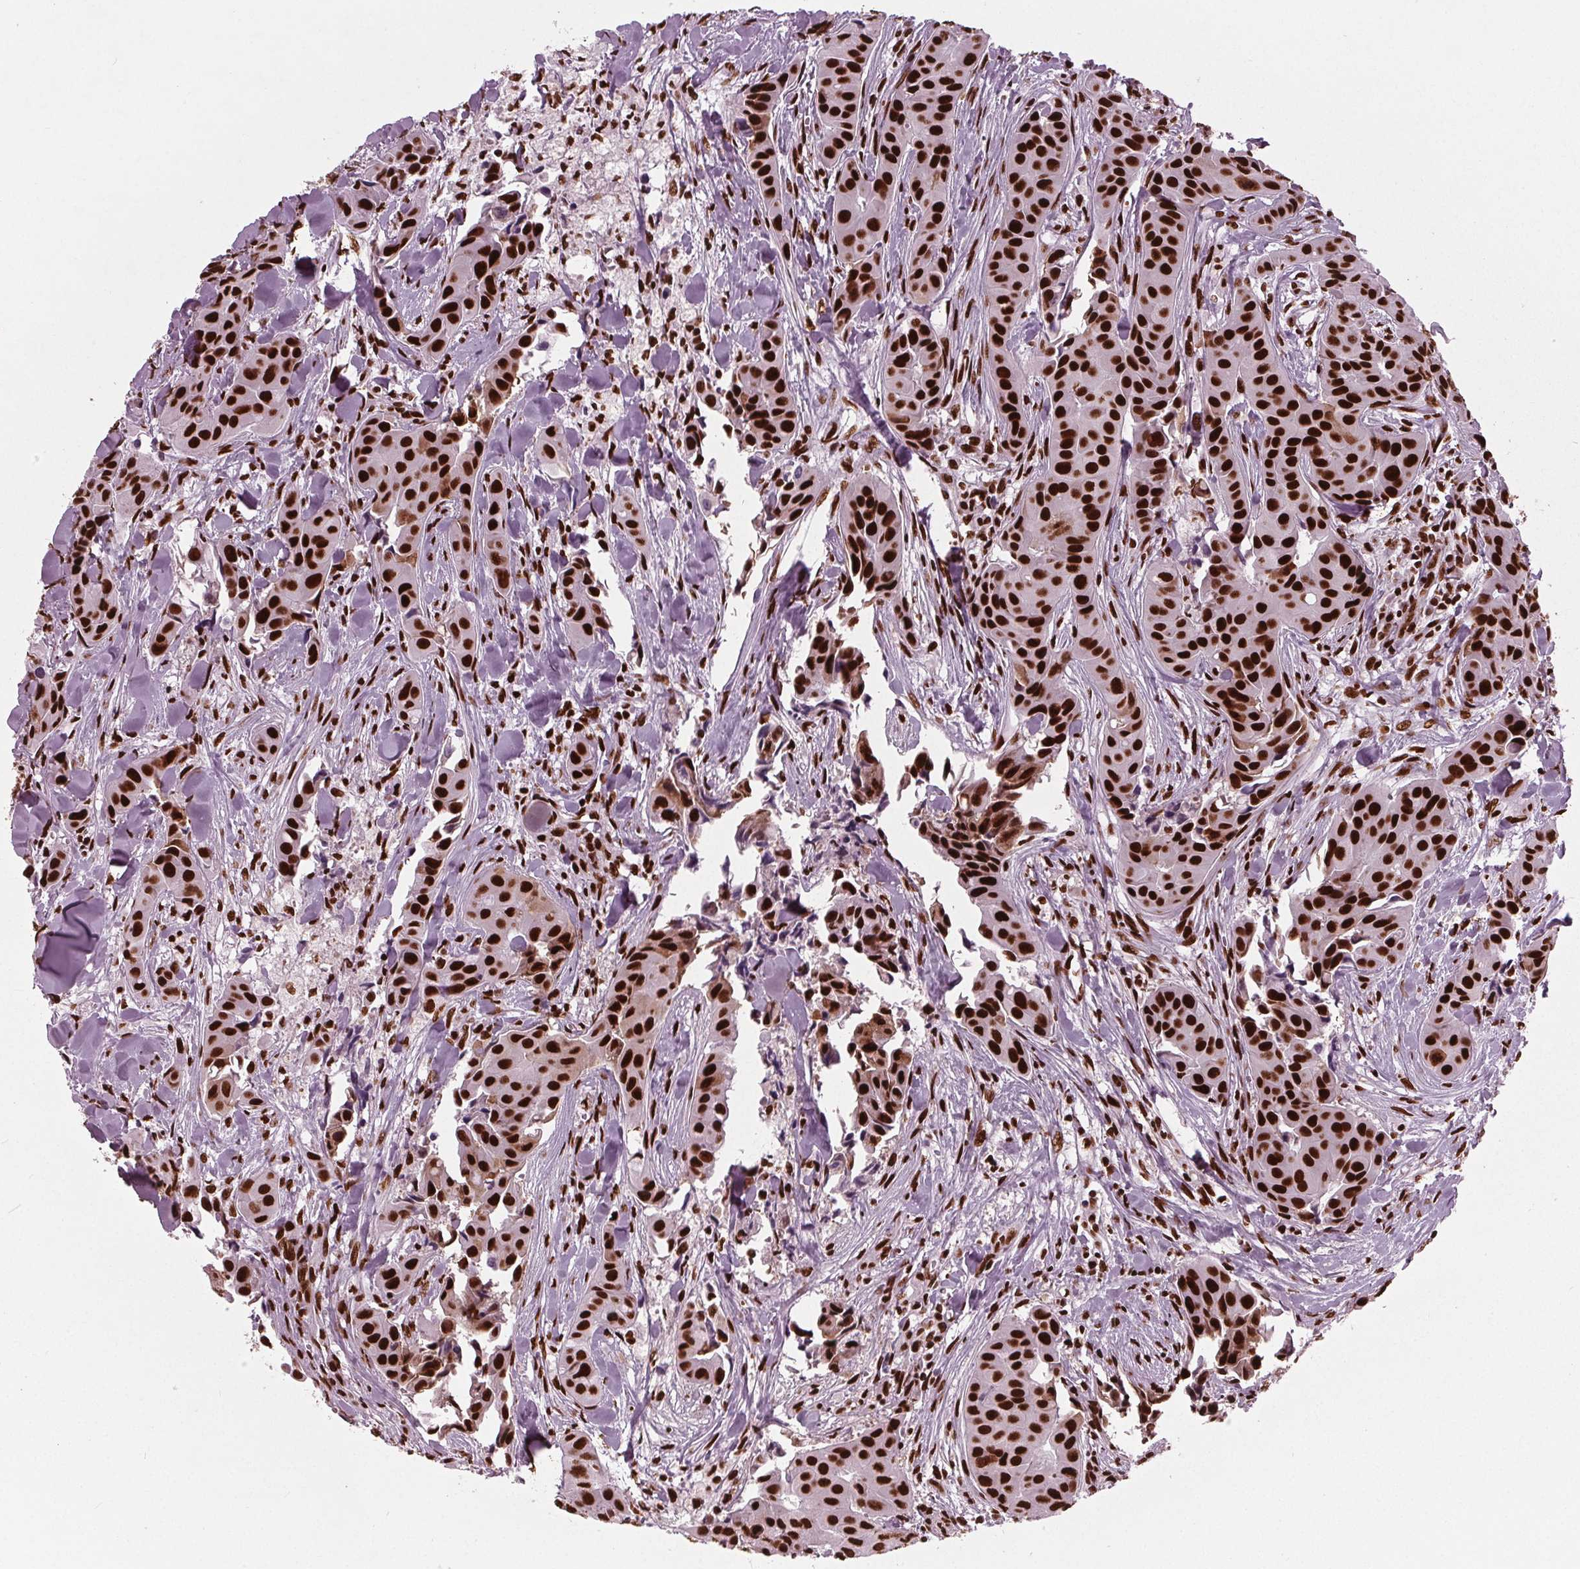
{"staining": {"intensity": "strong", "quantity": ">75%", "location": "nuclear"}, "tissue": "head and neck cancer", "cell_type": "Tumor cells", "image_type": "cancer", "snomed": [{"axis": "morphology", "description": "Adenocarcinoma, NOS"}, {"axis": "topography", "description": "Head-Neck"}], "caption": "A high-resolution photomicrograph shows IHC staining of adenocarcinoma (head and neck), which shows strong nuclear expression in approximately >75% of tumor cells.", "gene": "BRD4", "patient": {"sex": "male", "age": 76}}